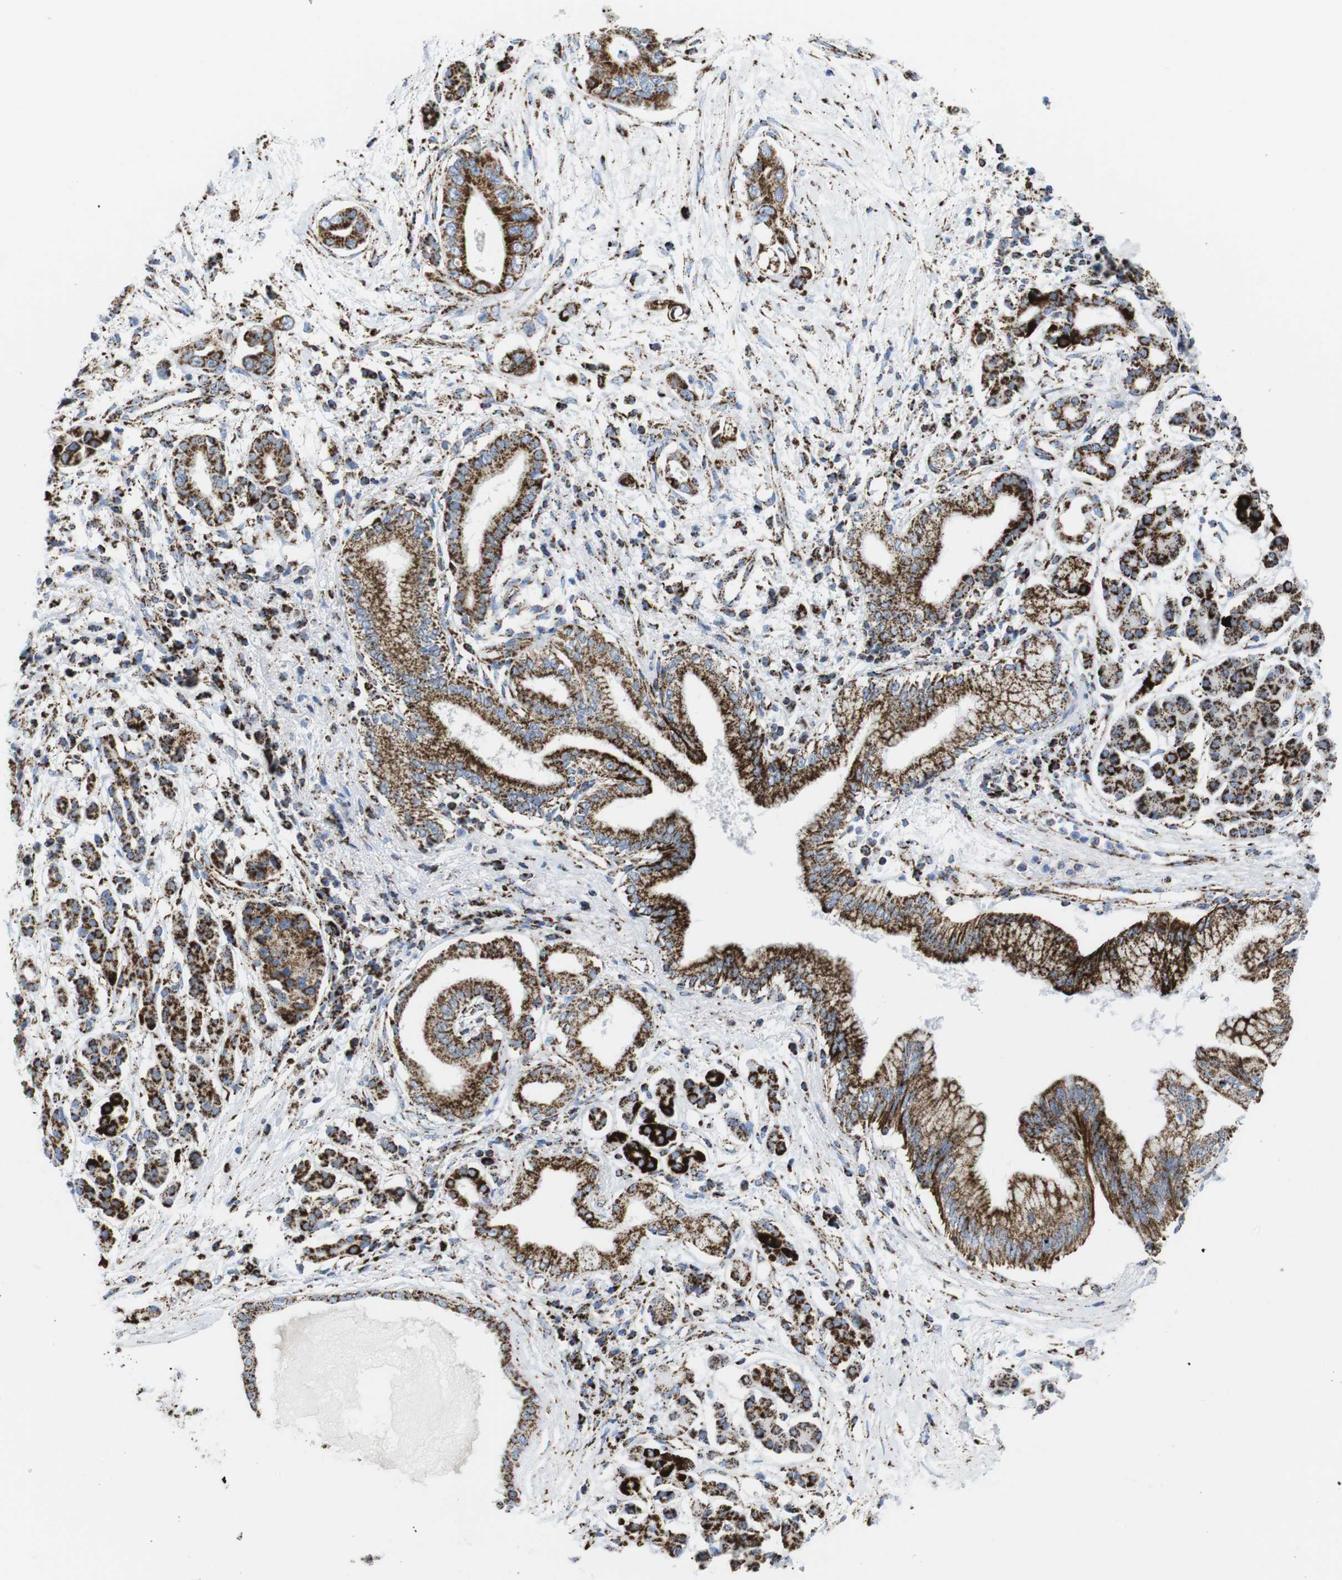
{"staining": {"intensity": "moderate", "quantity": ">75%", "location": "cytoplasmic/membranous"}, "tissue": "pancreatic cancer", "cell_type": "Tumor cells", "image_type": "cancer", "snomed": [{"axis": "morphology", "description": "Adenocarcinoma, NOS"}, {"axis": "topography", "description": "Pancreas"}], "caption": "Protein analysis of pancreatic adenocarcinoma tissue shows moderate cytoplasmic/membranous staining in about >75% of tumor cells.", "gene": "ATP5PO", "patient": {"sex": "male", "age": 77}}